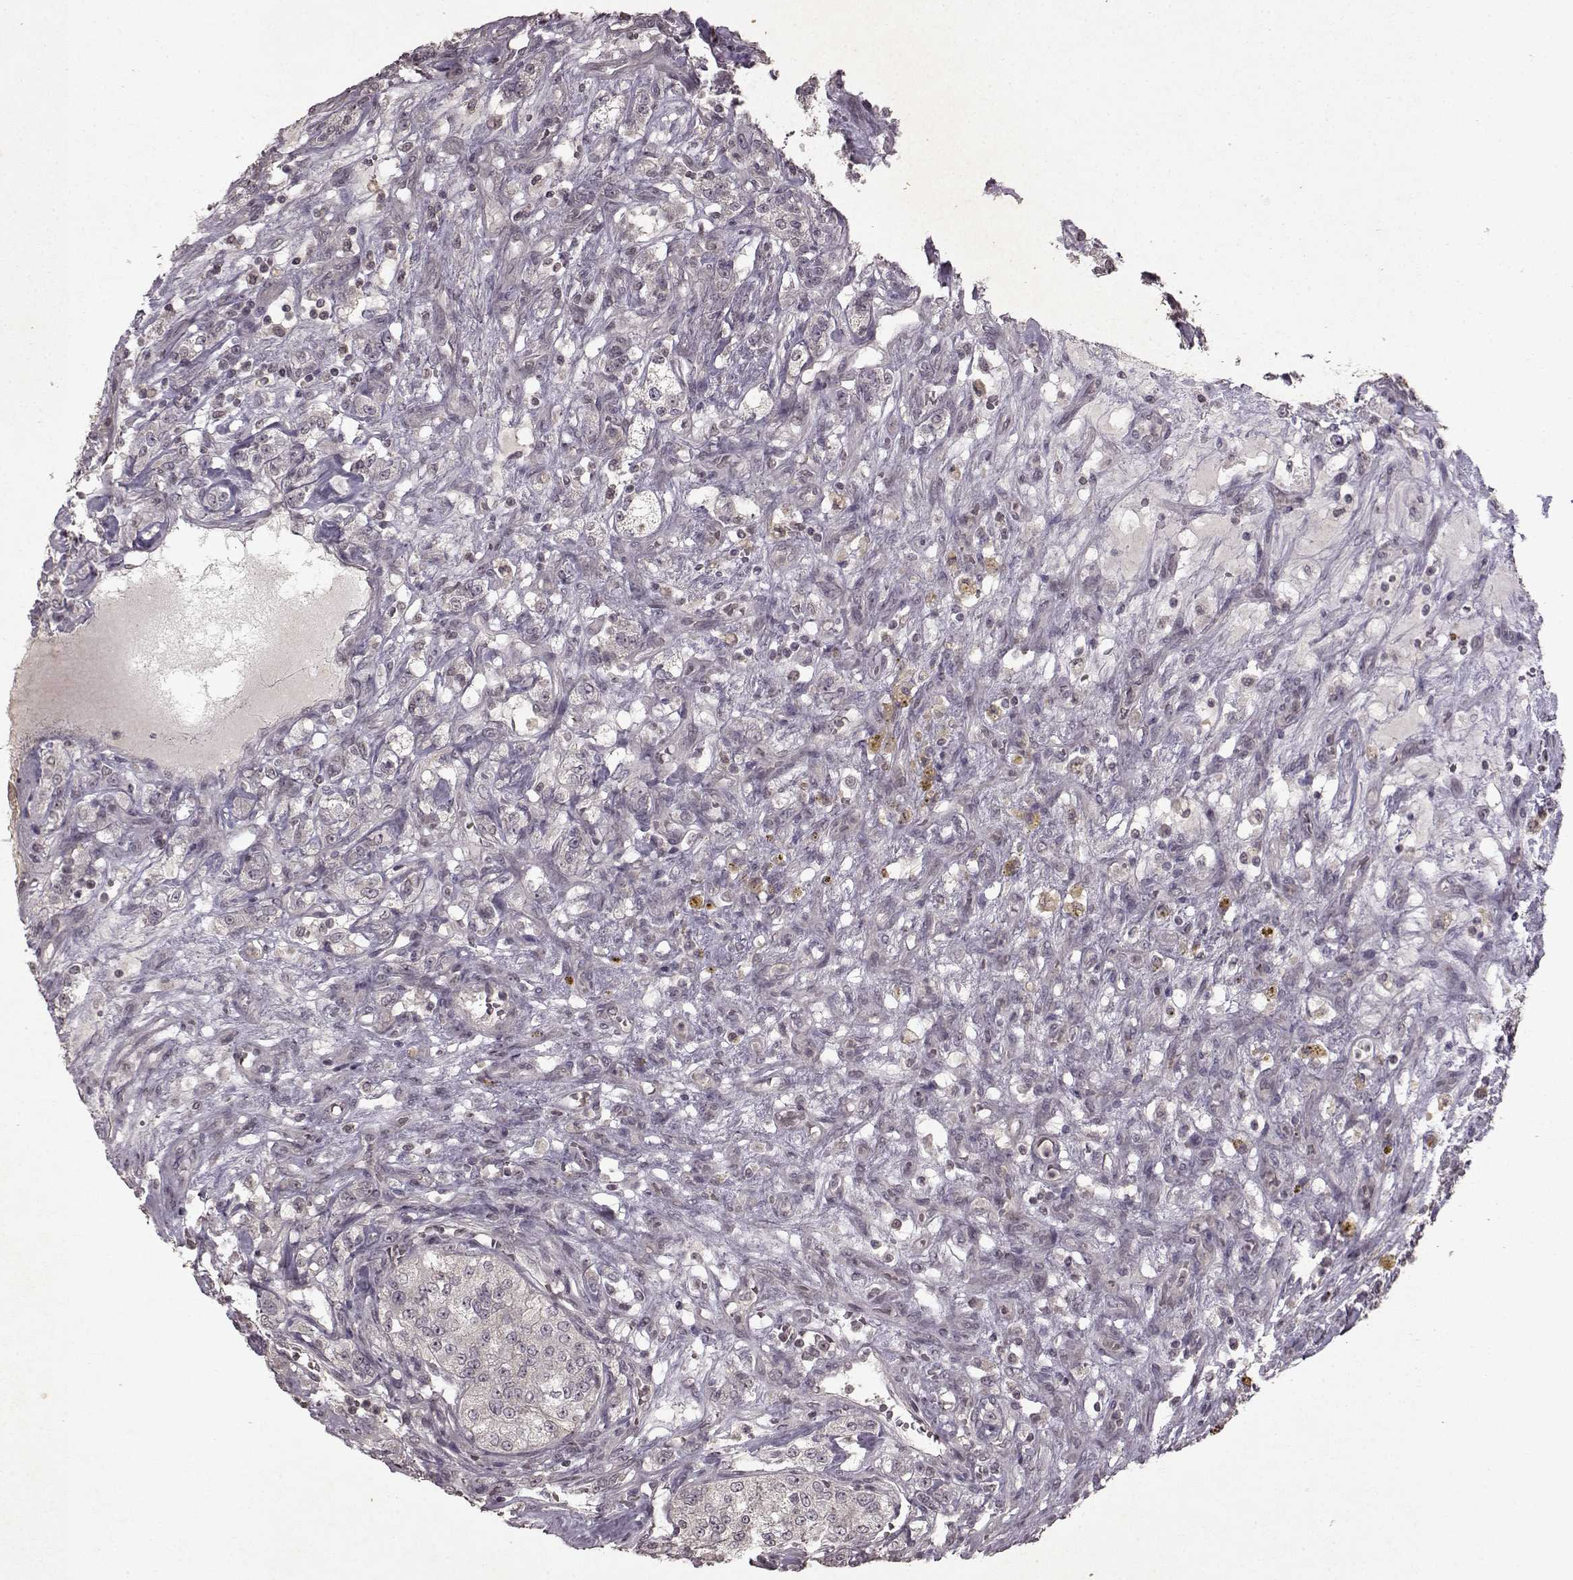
{"staining": {"intensity": "negative", "quantity": "none", "location": "none"}, "tissue": "renal cancer", "cell_type": "Tumor cells", "image_type": "cancer", "snomed": [{"axis": "morphology", "description": "Adenocarcinoma, NOS"}, {"axis": "topography", "description": "Kidney"}], "caption": "High magnification brightfield microscopy of renal cancer stained with DAB (brown) and counterstained with hematoxylin (blue): tumor cells show no significant positivity. (Immunohistochemistry (ihc), brightfield microscopy, high magnification).", "gene": "LHB", "patient": {"sex": "female", "age": 63}}